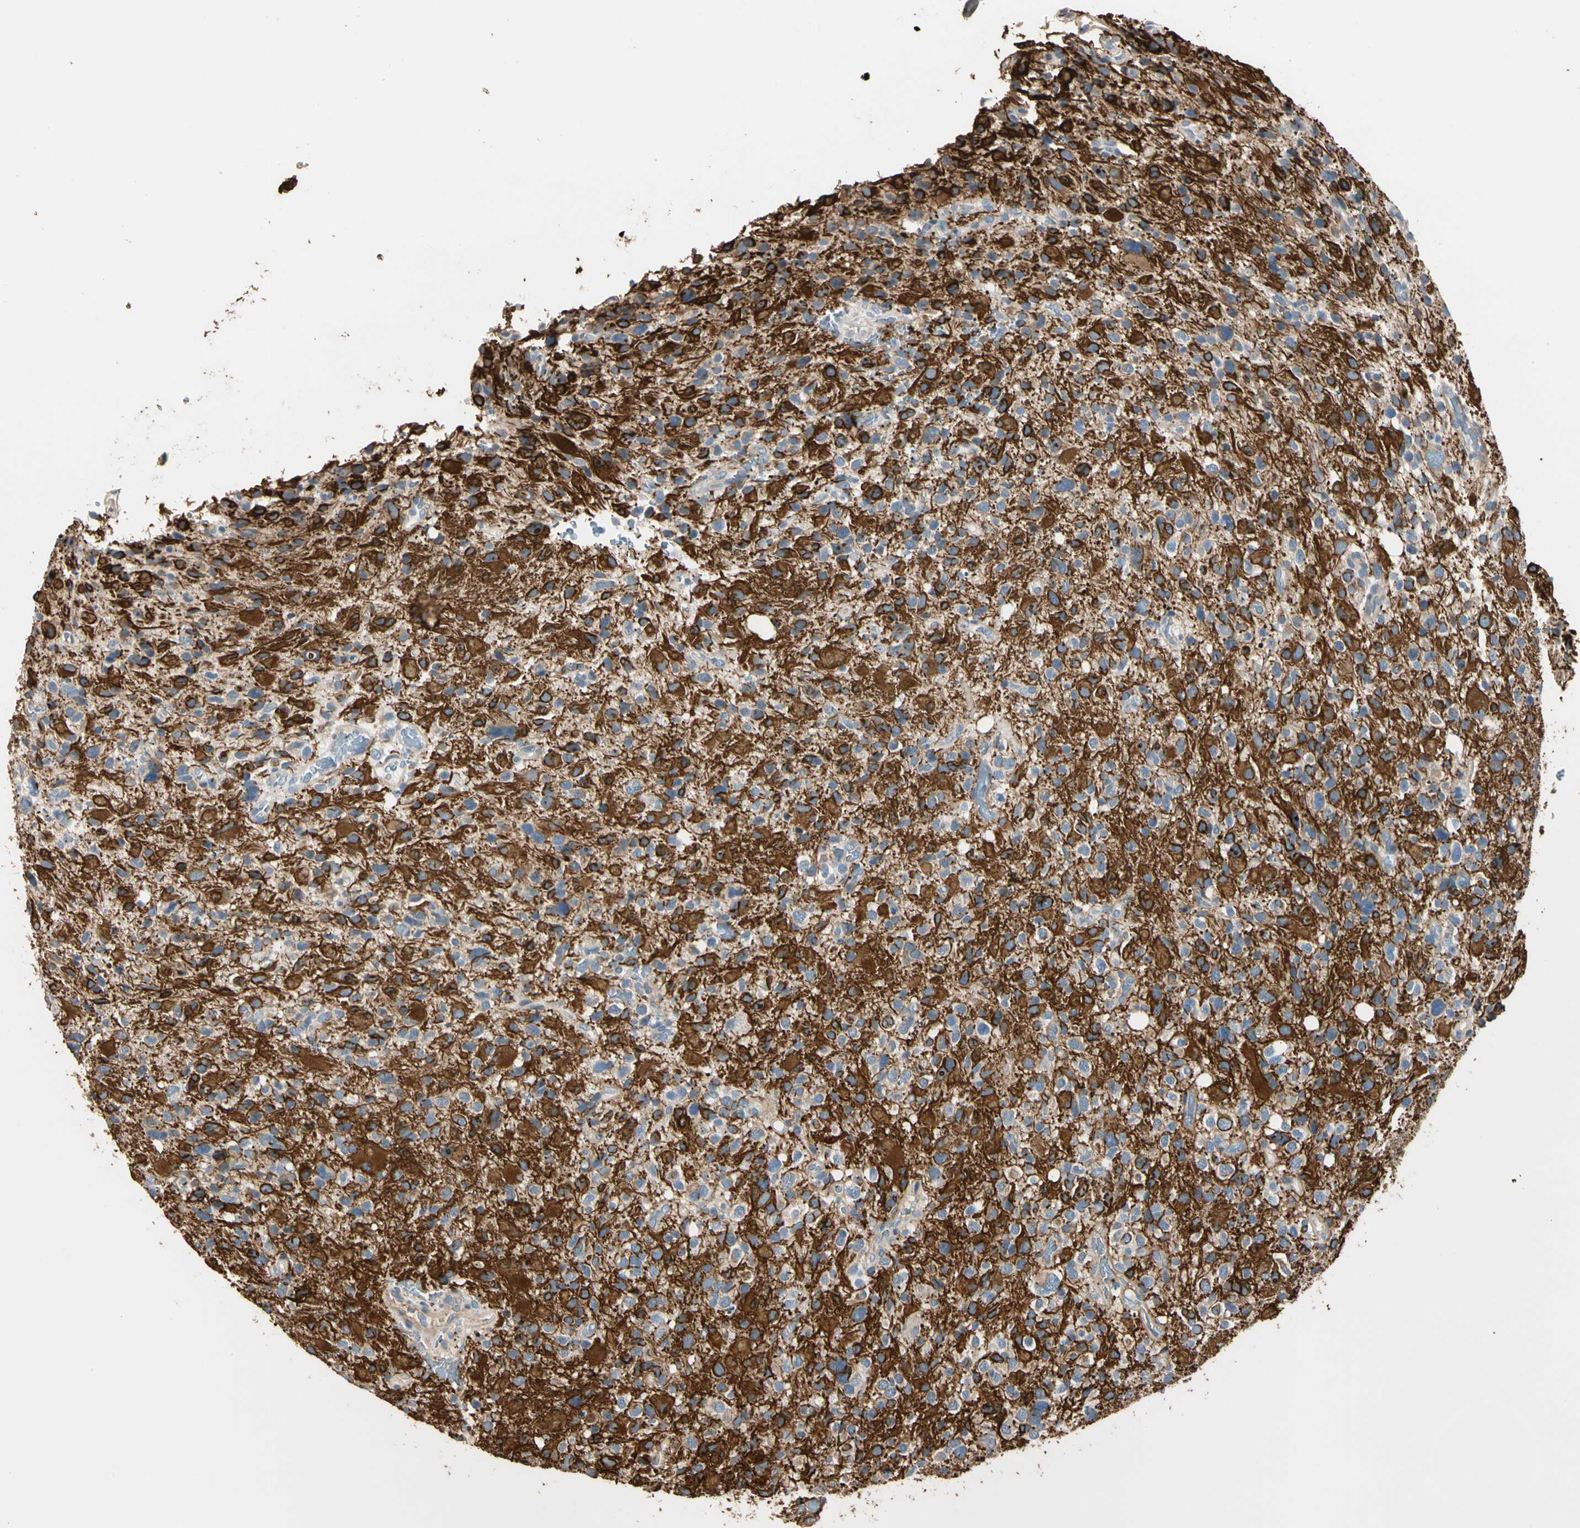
{"staining": {"intensity": "strong", "quantity": ">75%", "location": "cytoplasmic/membranous"}, "tissue": "glioma", "cell_type": "Tumor cells", "image_type": "cancer", "snomed": [{"axis": "morphology", "description": "Glioma, malignant, High grade"}, {"axis": "topography", "description": "Brain"}], "caption": "Human glioma stained with a protein marker demonstrates strong staining in tumor cells.", "gene": "GPR153", "patient": {"sex": "male", "age": 48}}